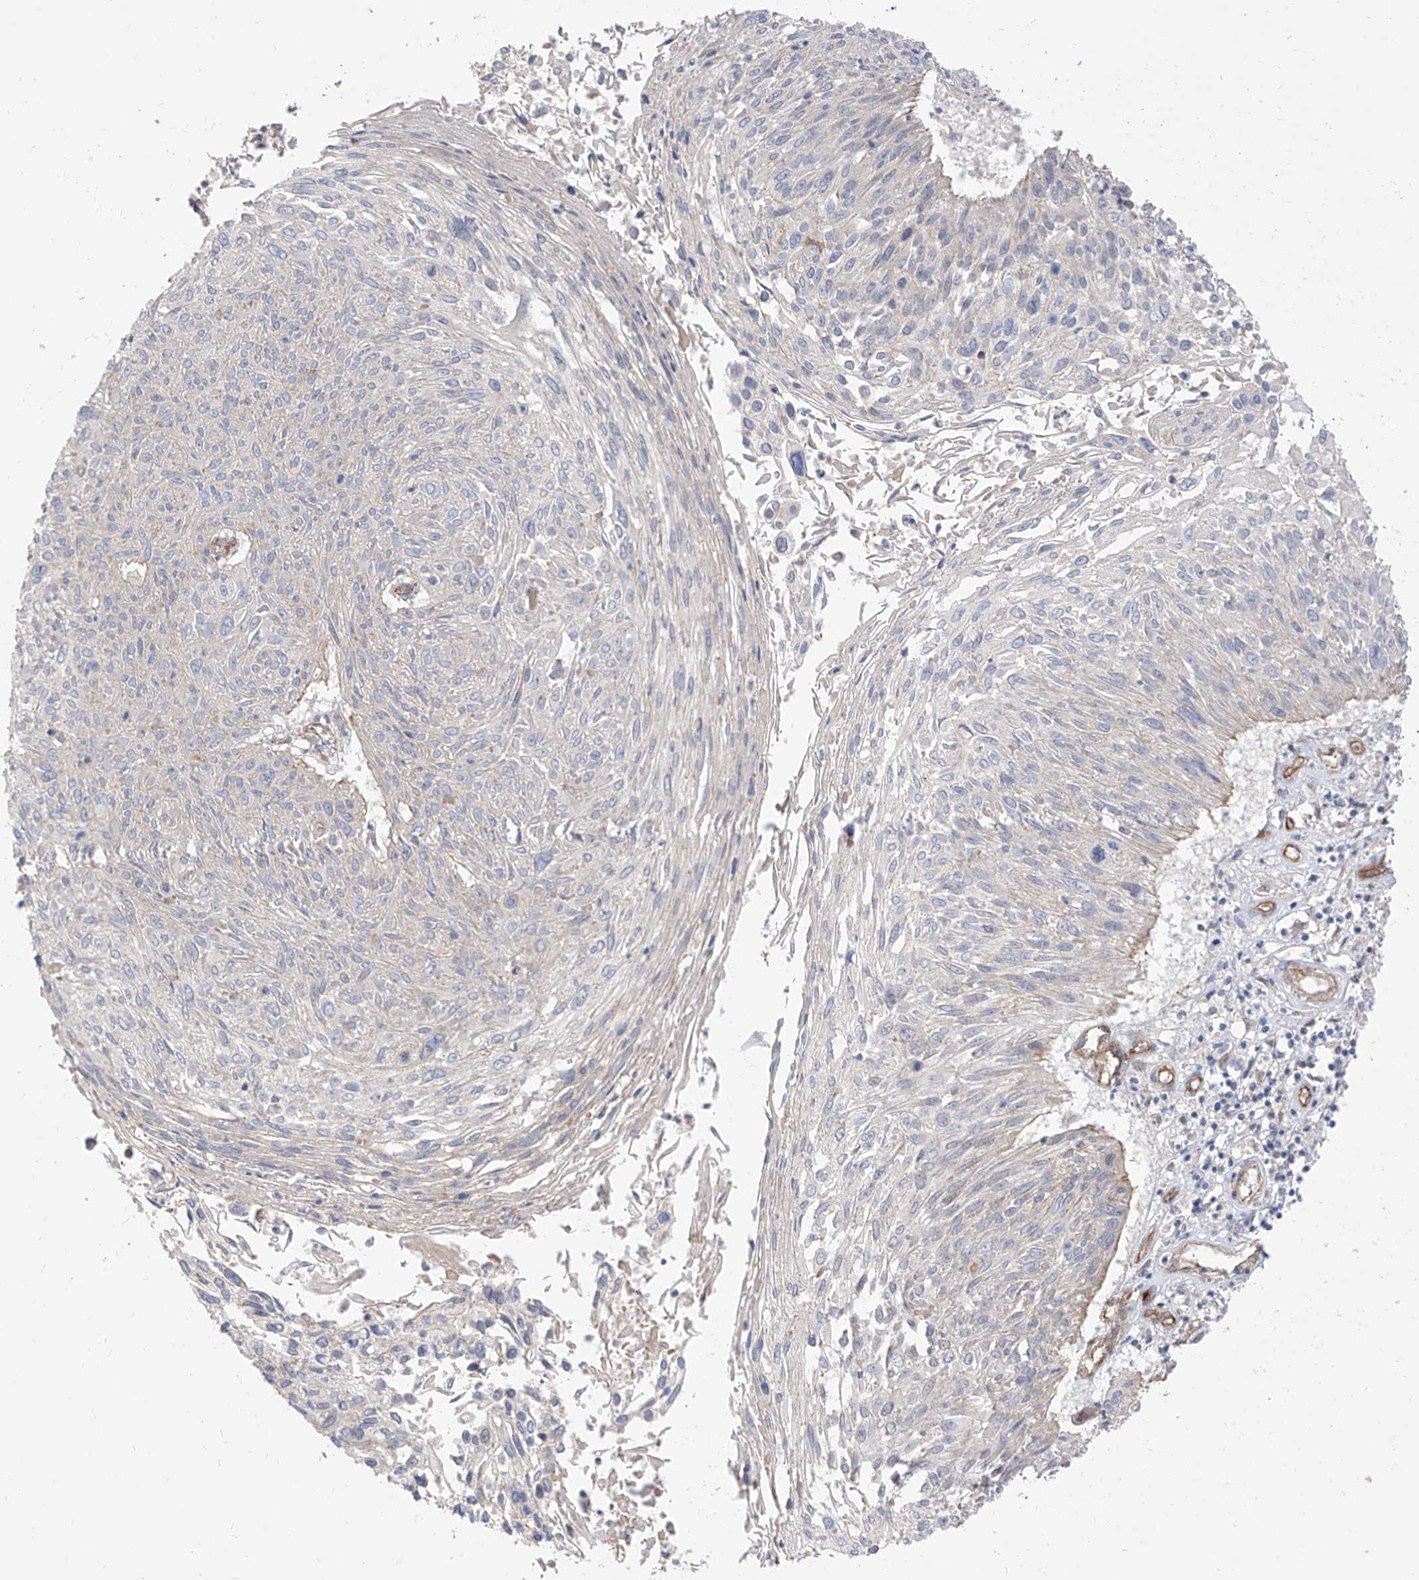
{"staining": {"intensity": "negative", "quantity": "none", "location": "none"}, "tissue": "cervical cancer", "cell_type": "Tumor cells", "image_type": "cancer", "snomed": [{"axis": "morphology", "description": "Squamous cell carcinoma, NOS"}, {"axis": "topography", "description": "Cervix"}], "caption": "Human cervical cancer (squamous cell carcinoma) stained for a protein using immunohistochemistry demonstrates no staining in tumor cells.", "gene": "EPHX4", "patient": {"sex": "female", "age": 51}}